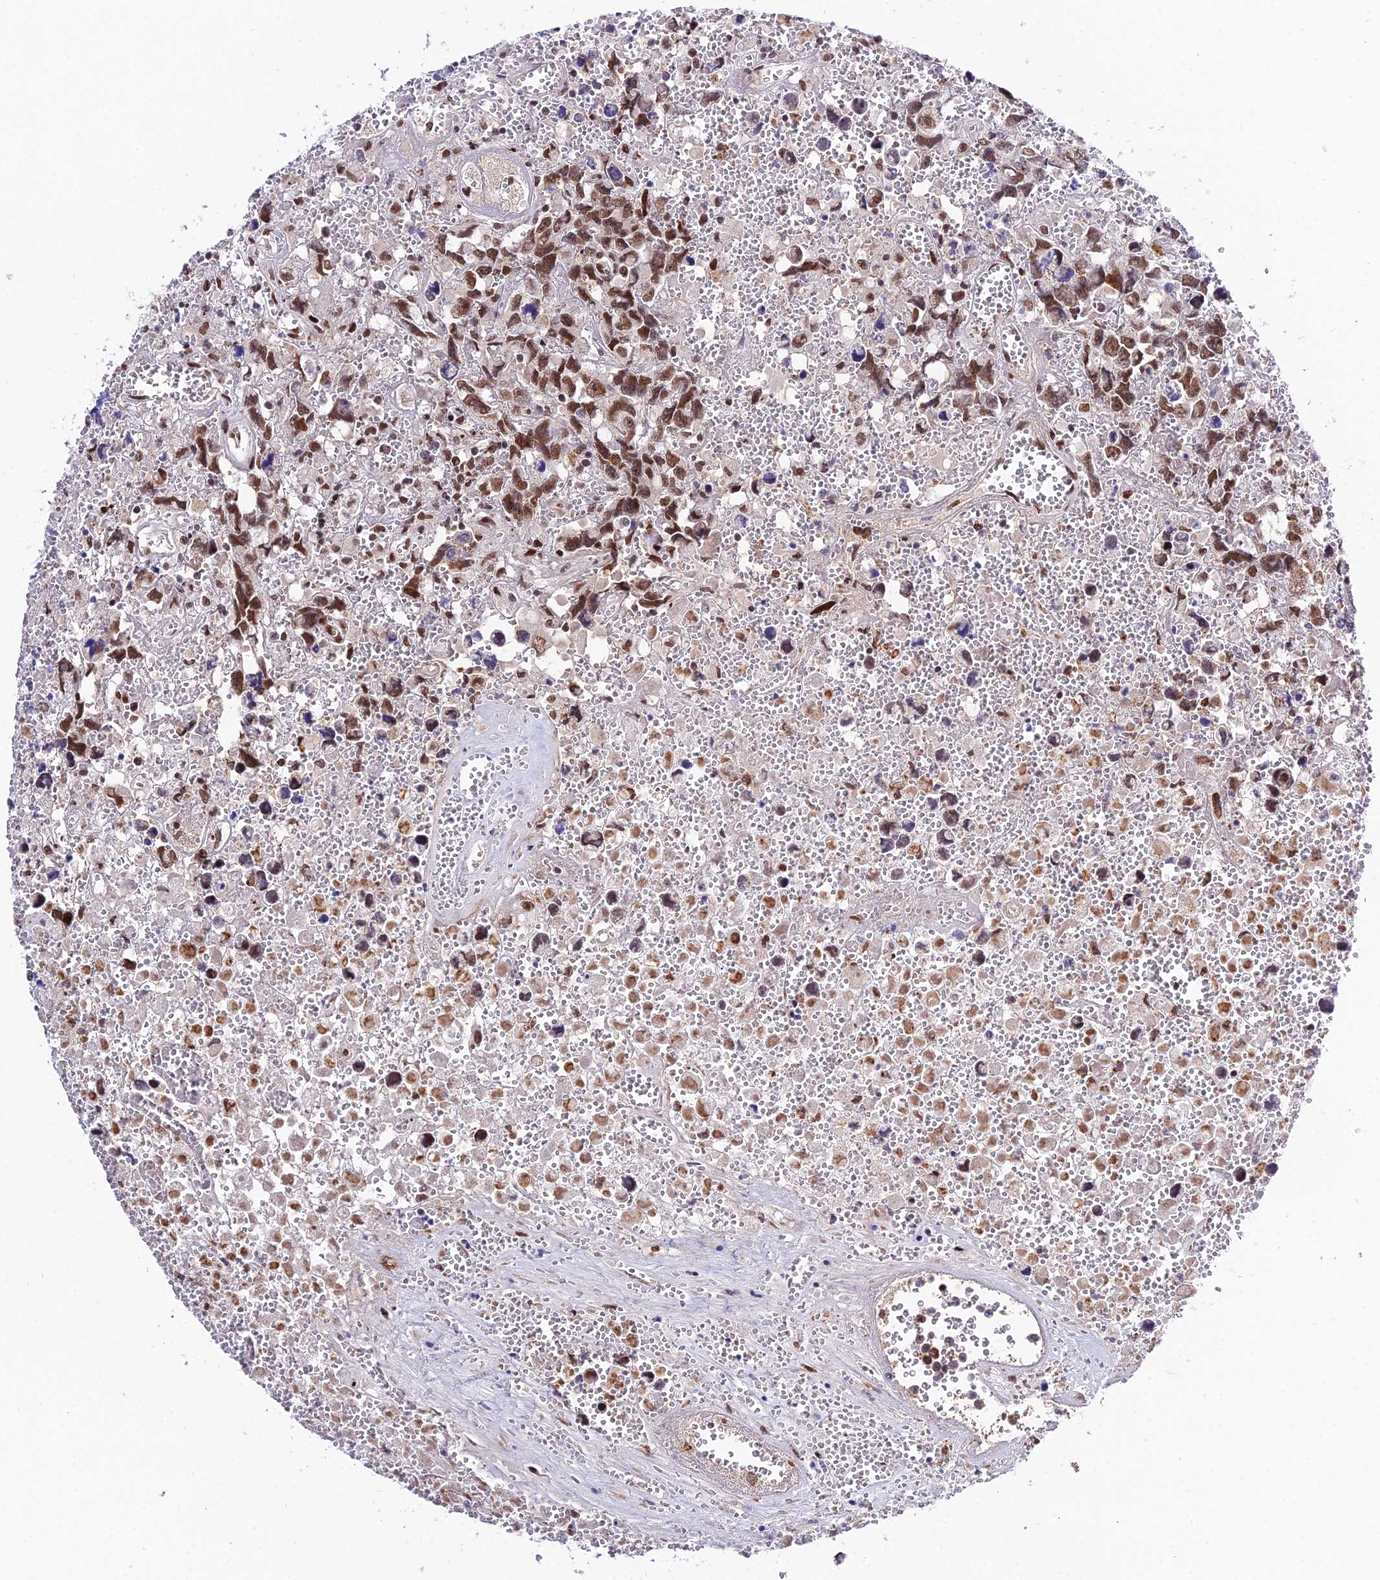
{"staining": {"intensity": "moderate", "quantity": ">75%", "location": "nuclear"}, "tissue": "testis cancer", "cell_type": "Tumor cells", "image_type": "cancer", "snomed": [{"axis": "morphology", "description": "Carcinoma, Embryonal, NOS"}, {"axis": "topography", "description": "Testis"}], "caption": "An image of testis cancer stained for a protein reveals moderate nuclear brown staining in tumor cells. (DAB IHC with brightfield microscopy, high magnification).", "gene": "SYT15", "patient": {"sex": "male", "age": 31}}